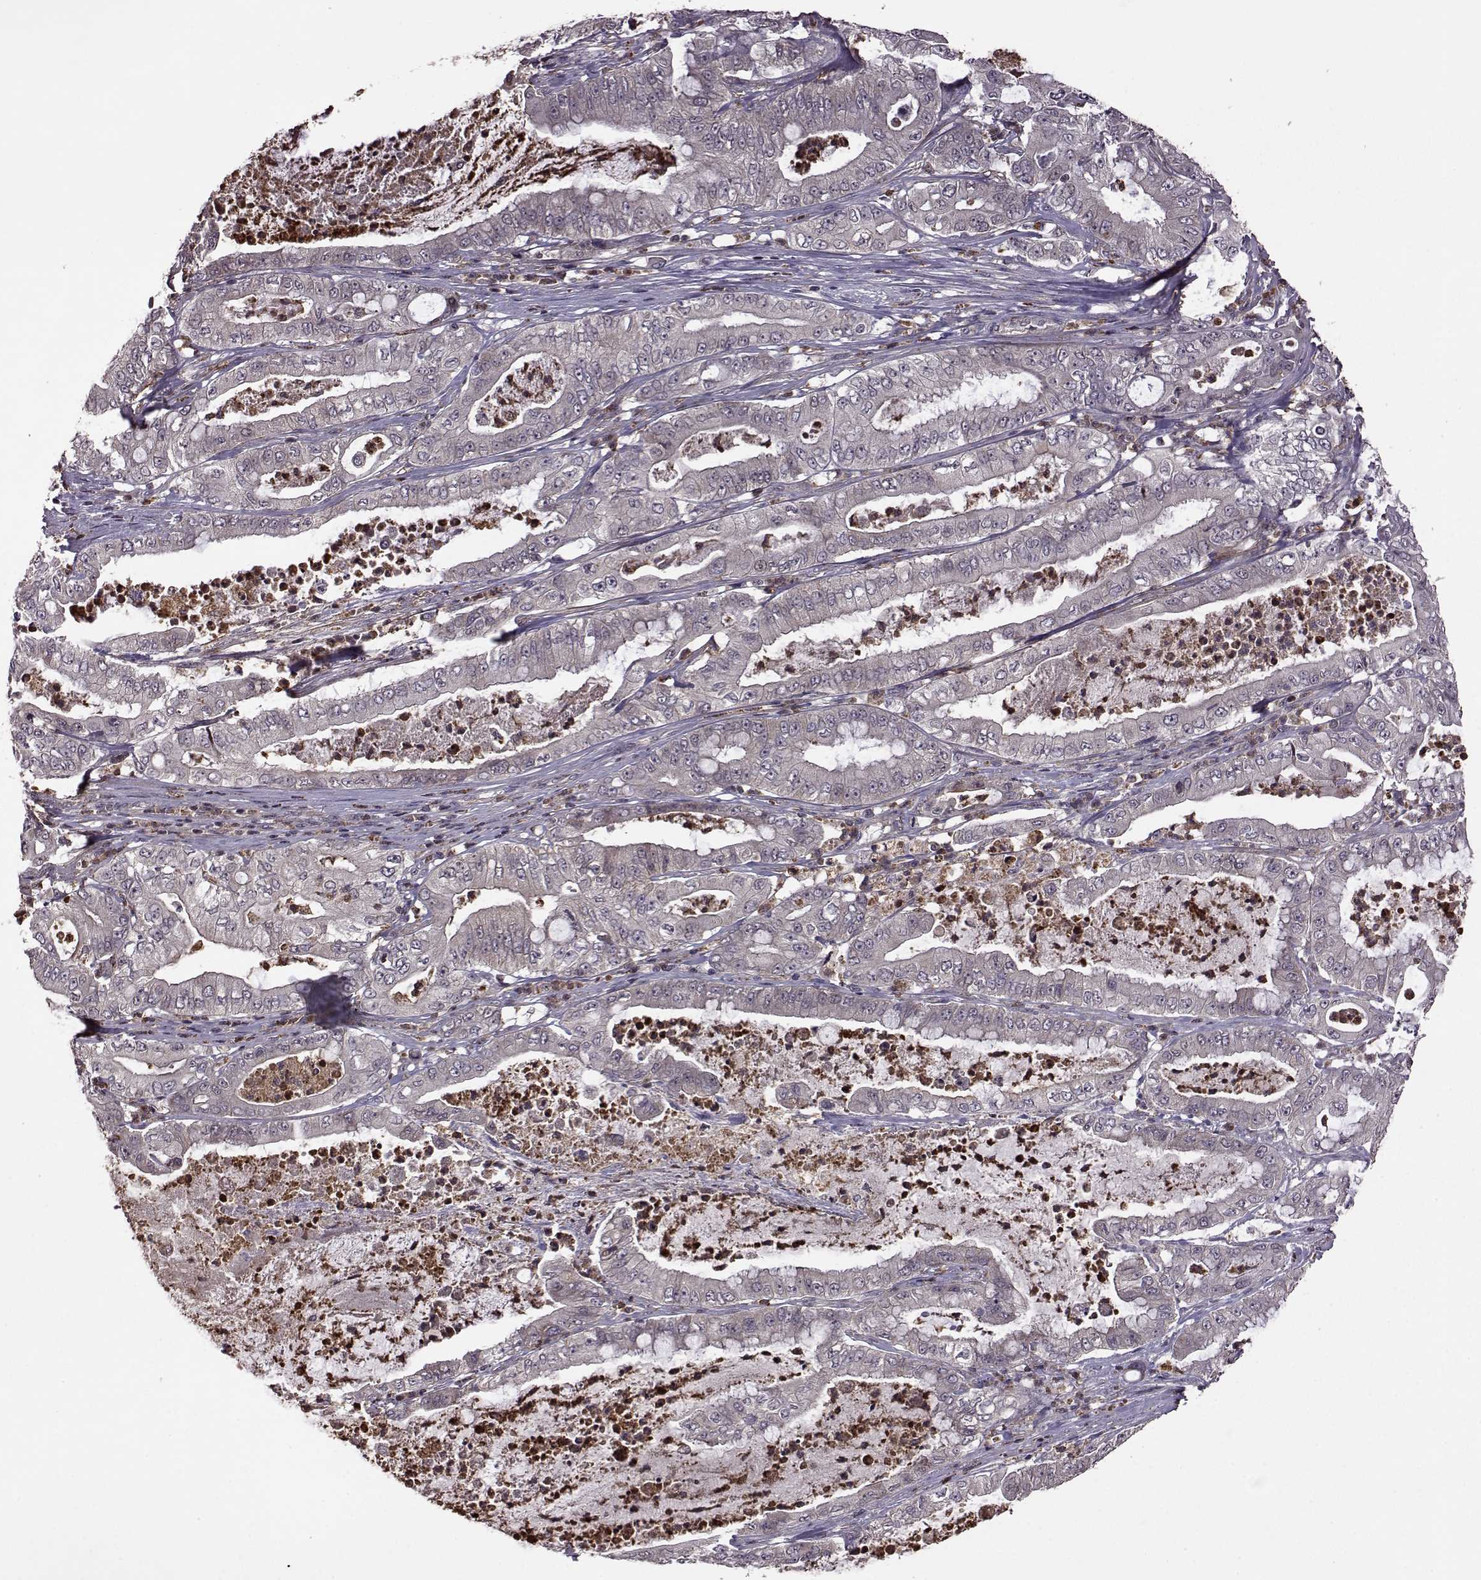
{"staining": {"intensity": "negative", "quantity": "none", "location": "none"}, "tissue": "pancreatic cancer", "cell_type": "Tumor cells", "image_type": "cancer", "snomed": [{"axis": "morphology", "description": "Adenocarcinoma, NOS"}, {"axis": "topography", "description": "Pancreas"}], "caption": "Pancreatic cancer (adenocarcinoma) stained for a protein using immunohistochemistry reveals no expression tumor cells.", "gene": "TRMU", "patient": {"sex": "male", "age": 71}}